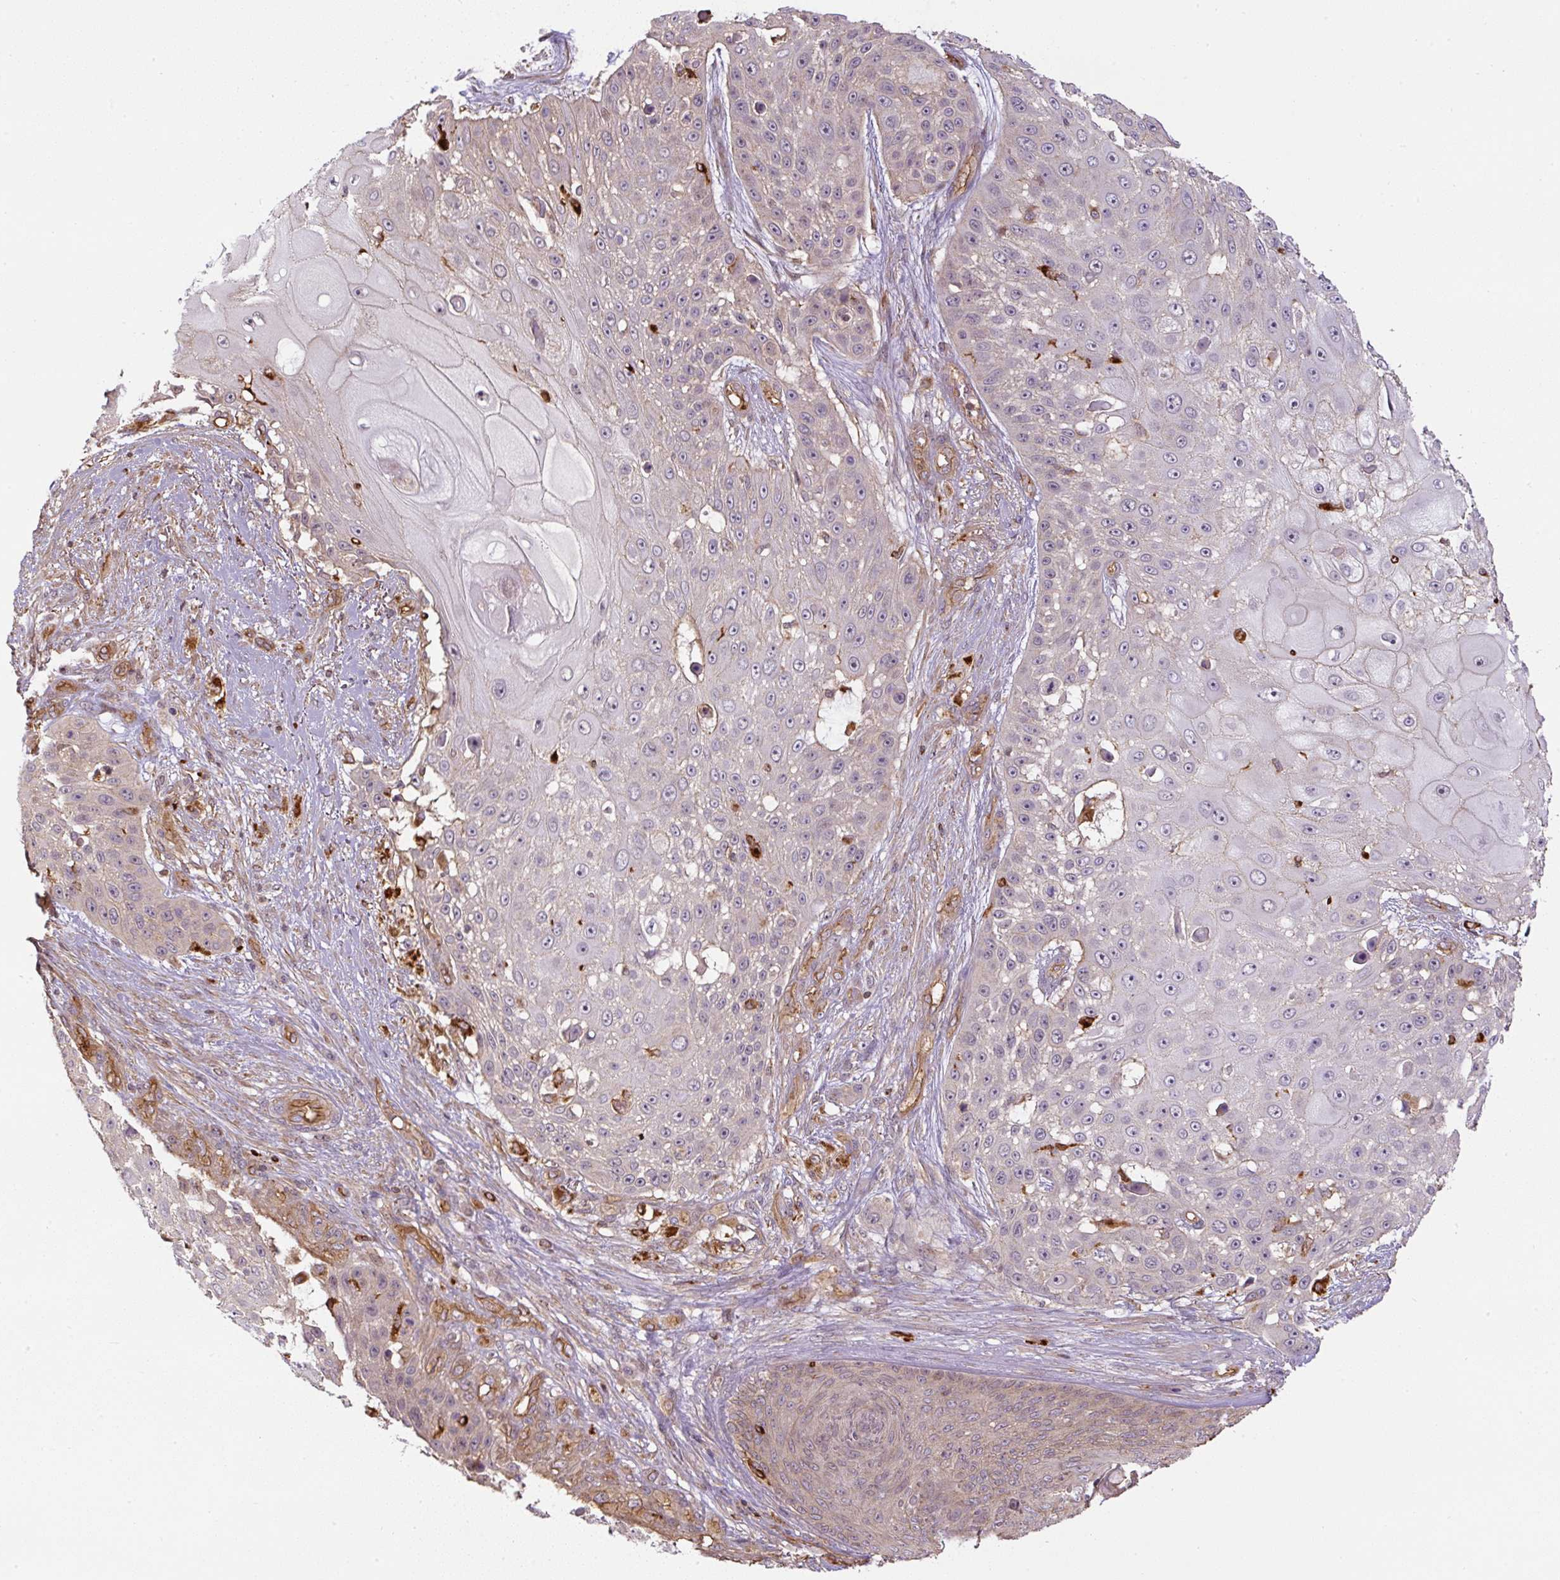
{"staining": {"intensity": "negative", "quantity": "none", "location": "none"}, "tissue": "skin cancer", "cell_type": "Tumor cells", "image_type": "cancer", "snomed": [{"axis": "morphology", "description": "Squamous cell carcinoma, NOS"}, {"axis": "topography", "description": "Skin"}], "caption": "Skin cancer (squamous cell carcinoma) stained for a protein using immunohistochemistry shows no staining tumor cells.", "gene": "B3GALT5", "patient": {"sex": "female", "age": 86}}